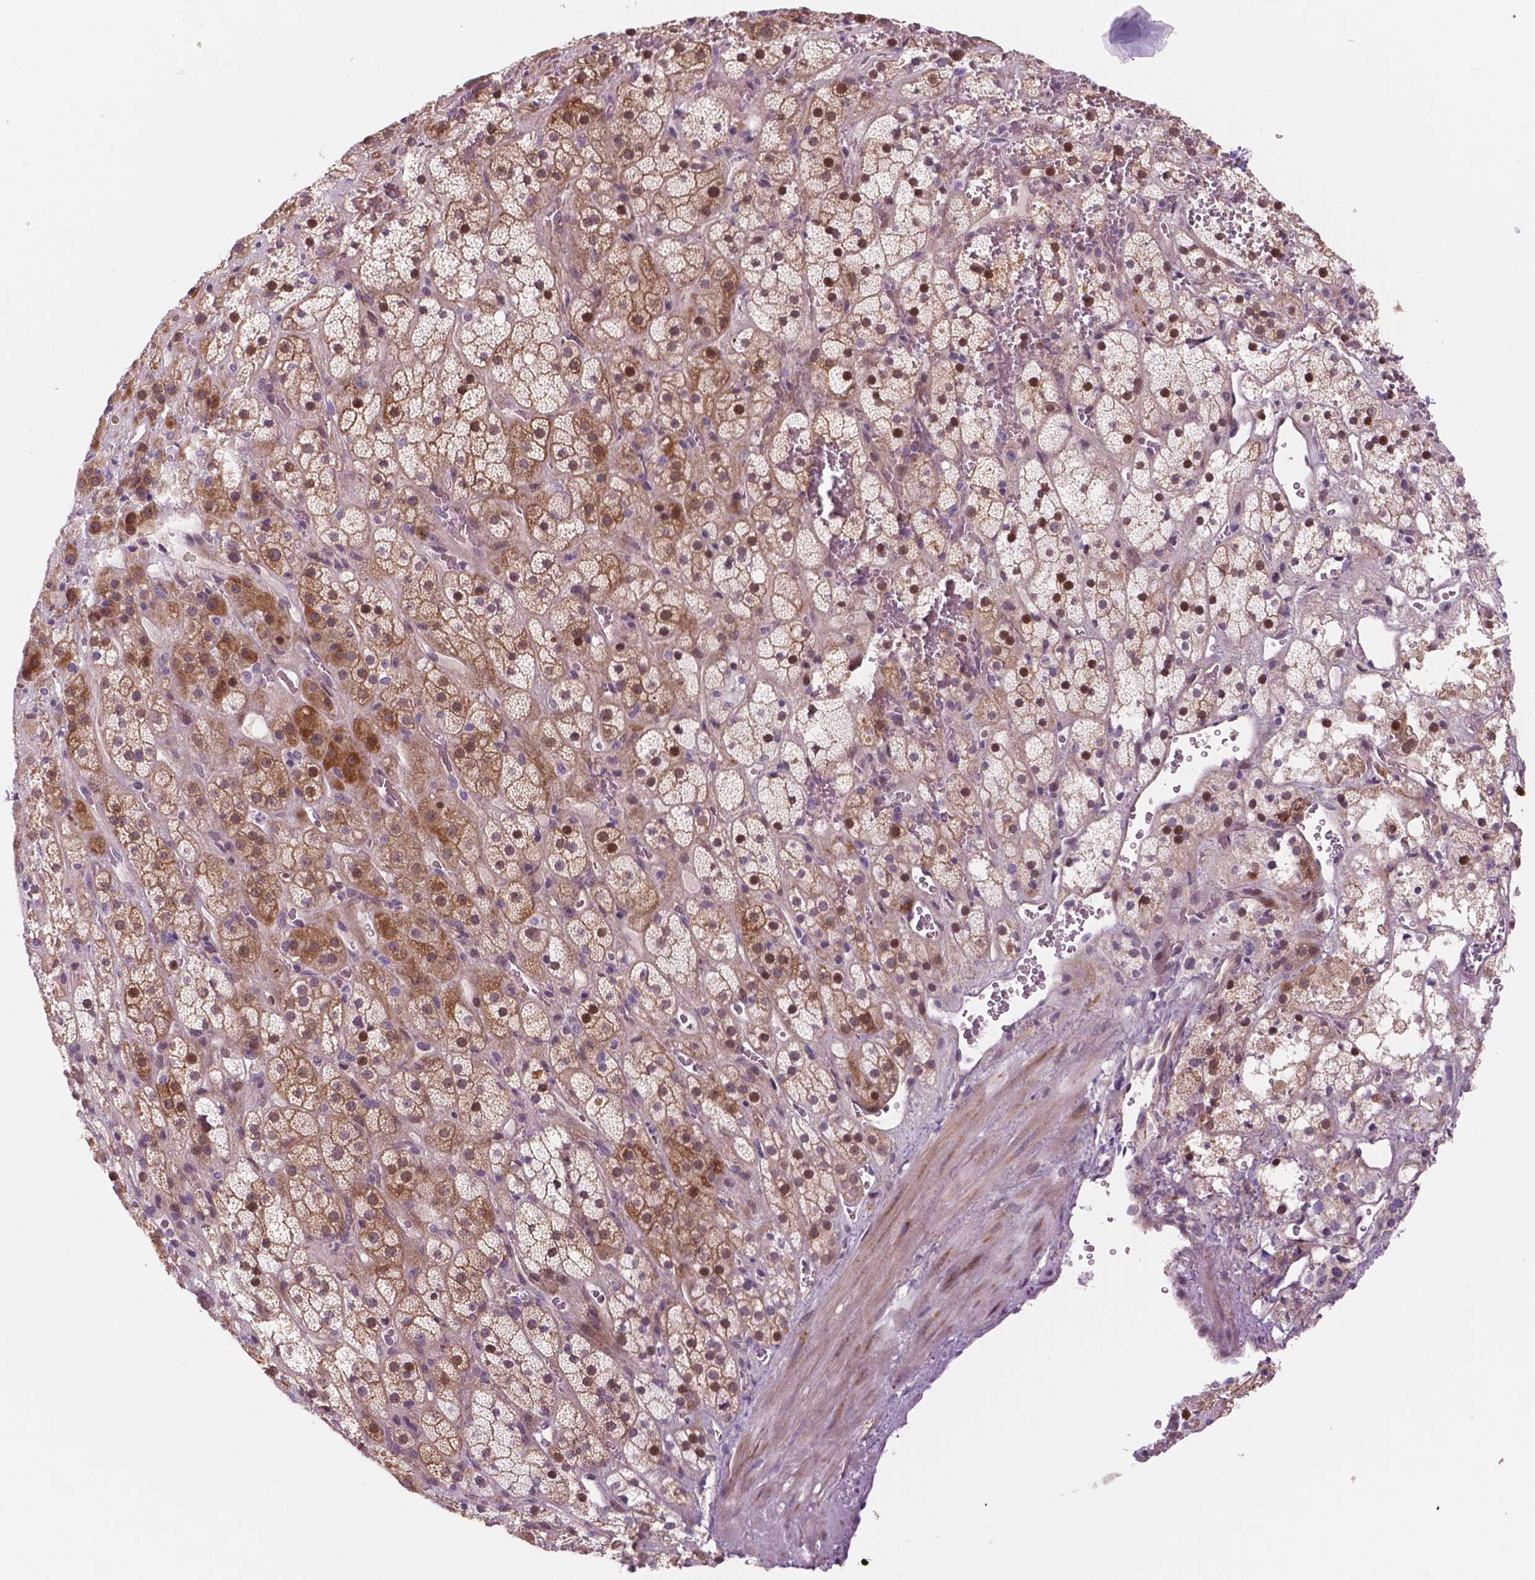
{"staining": {"intensity": "moderate", "quantity": ">75%", "location": "cytoplasmic/membranous,nuclear"}, "tissue": "adrenal gland", "cell_type": "Glandular cells", "image_type": "normal", "snomed": [{"axis": "morphology", "description": "Normal tissue, NOS"}, {"axis": "topography", "description": "Adrenal gland"}], "caption": "Immunohistochemical staining of unremarkable adrenal gland shows >75% levels of moderate cytoplasmic/membranous,nuclear protein positivity in approximately >75% of glandular cells.", "gene": "RND3", "patient": {"sex": "male", "age": 57}}